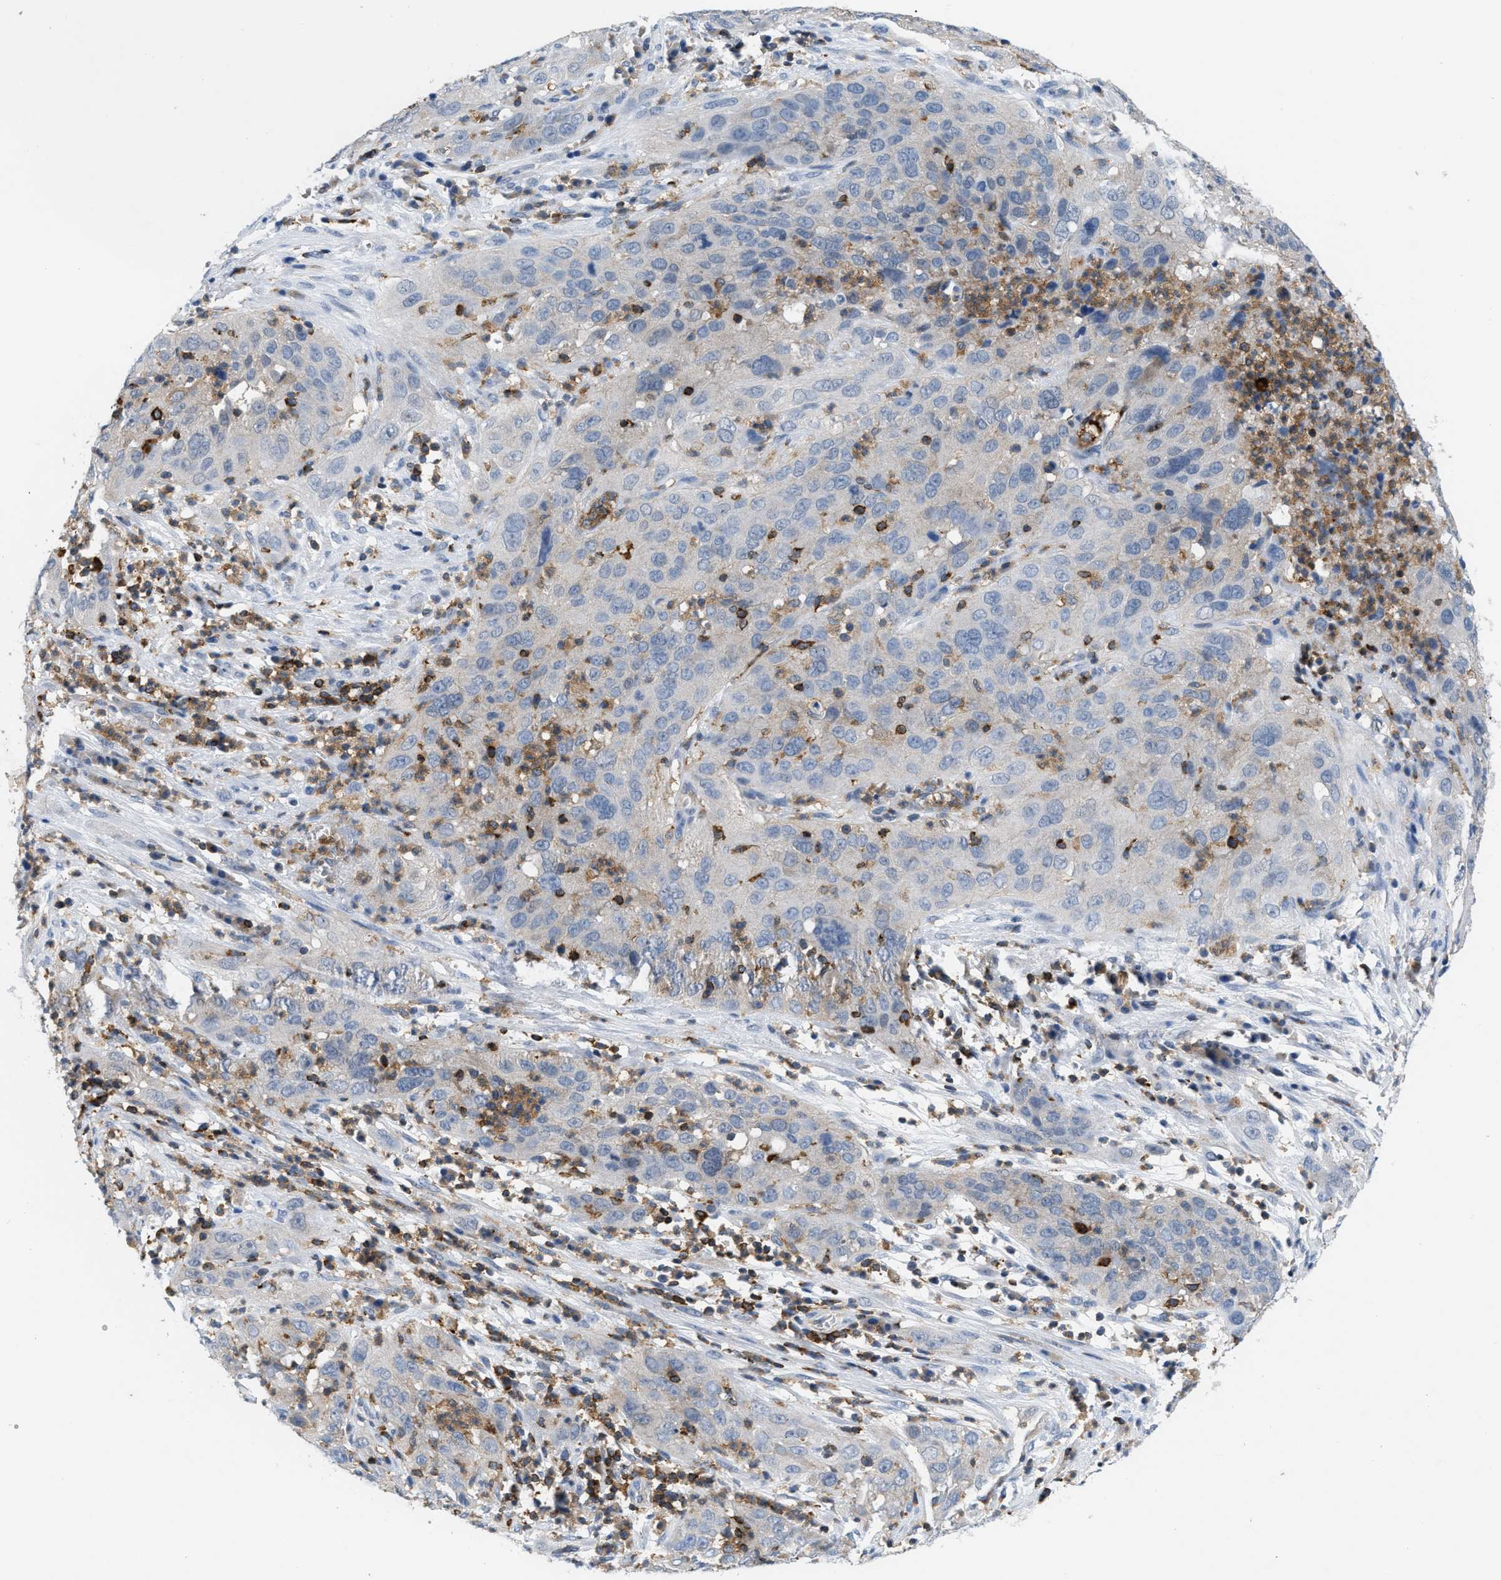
{"staining": {"intensity": "negative", "quantity": "none", "location": "none"}, "tissue": "cervical cancer", "cell_type": "Tumor cells", "image_type": "cancer", "snomed": [{"axis": "morphology", "description": "Squamous cell carcinoma, NOS"}, {"axis": "topography", "description": "Cervix"}], "caption": "Tumor cells show no significant expression in cervical cancer.", "gene": "INPP5D", "patient": {"sex": "female", "age": 32}}